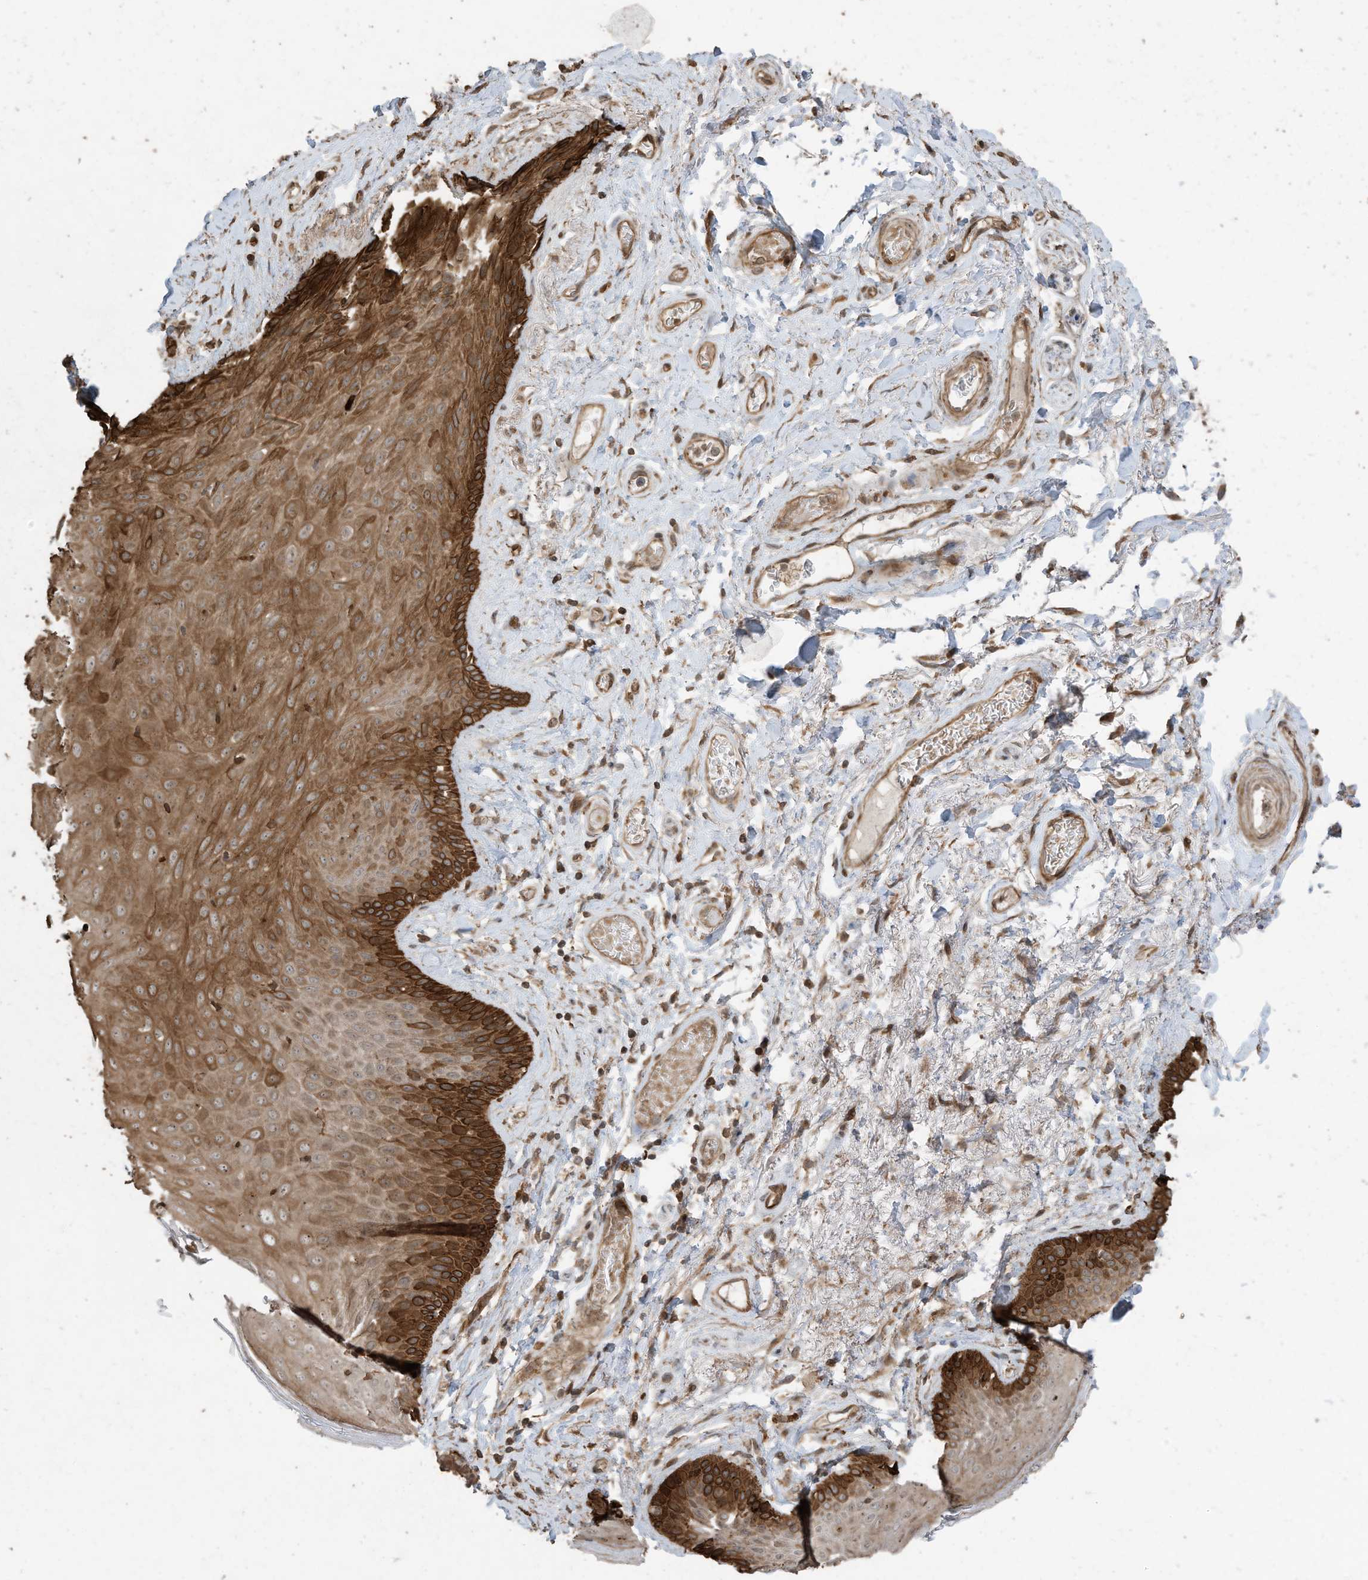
{"staining": {"intensity": "strong", "quantity": "25%-75%", "location": "cytoplasmic/membranous"}, "tissue": "skin", "cell_type": "Epidermal cells", "image_type": "normal", "snomed": [{"axis": "morphology", "description": "Normal tissue, NOS"}, {"axis": "topography", "description": "Anal"}], "caption": "Immunohistochemistry (IHC) photomicrograph of benign skin stained for a protein (brown), which reveals high levels of strong cytoplasmic/membranous expression in approximately 25%-75% of epidermal cells.", "gene": "ZNF653", "patient": {"sex": "male", "age": 74}}